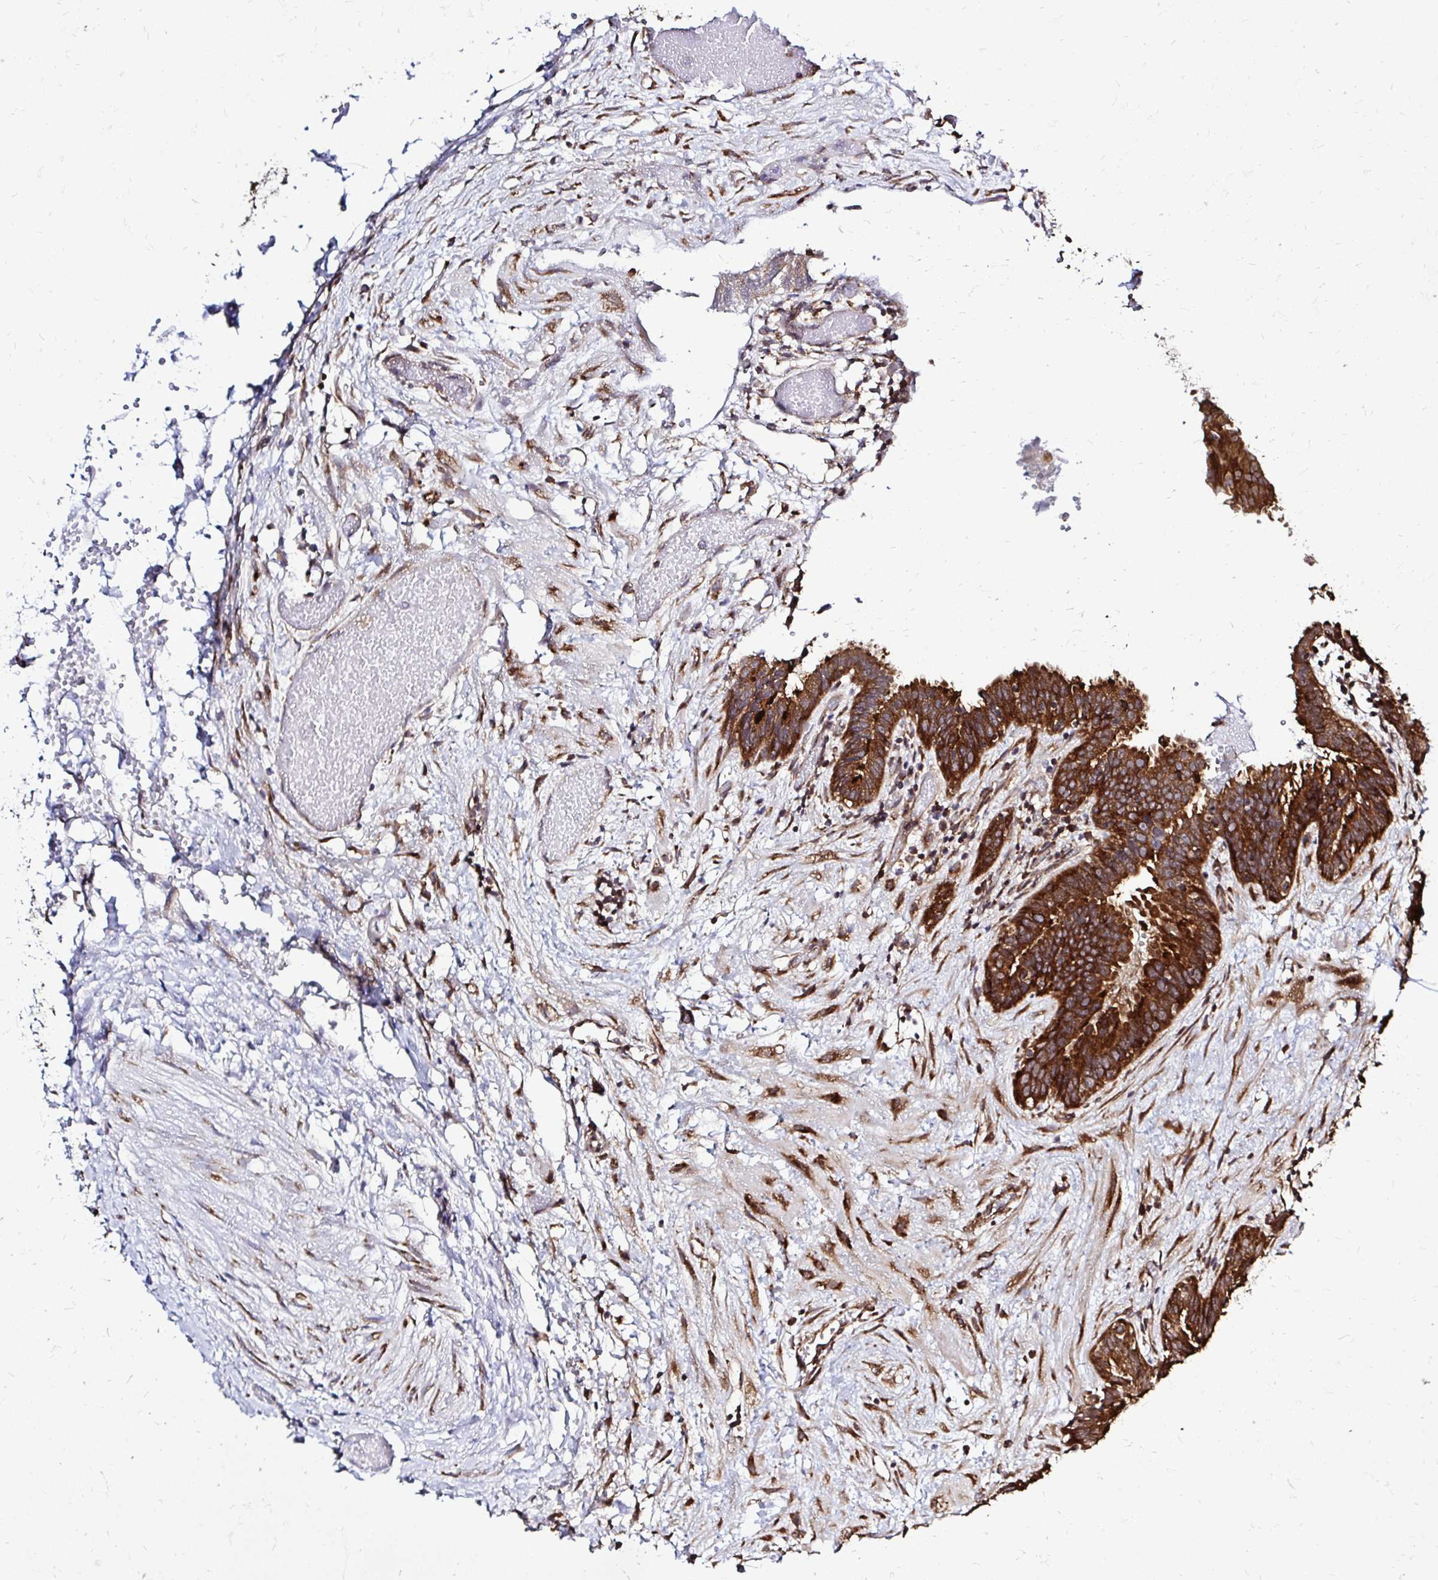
{"staining": {"intensity": "strong", "quantity": ">75%", "location": "cytoplasmic/membranous"}, "tissue": "fallopian tube", "cell_type": "Glandular cells", "image_type": "normal", "snomed": [{"axis": "morphology", "description": "Normal tissue, NOS"}, {"axis": "topography", "description": "Fallopian tube"}], "caption": "The immunohistochemical stain highlights strong cytoplasmic/membranous positivity in glandular cells of unremarkable fallopian tube.", "gene": "FMR1", "patient": {"sex": "female", "age": 37}}